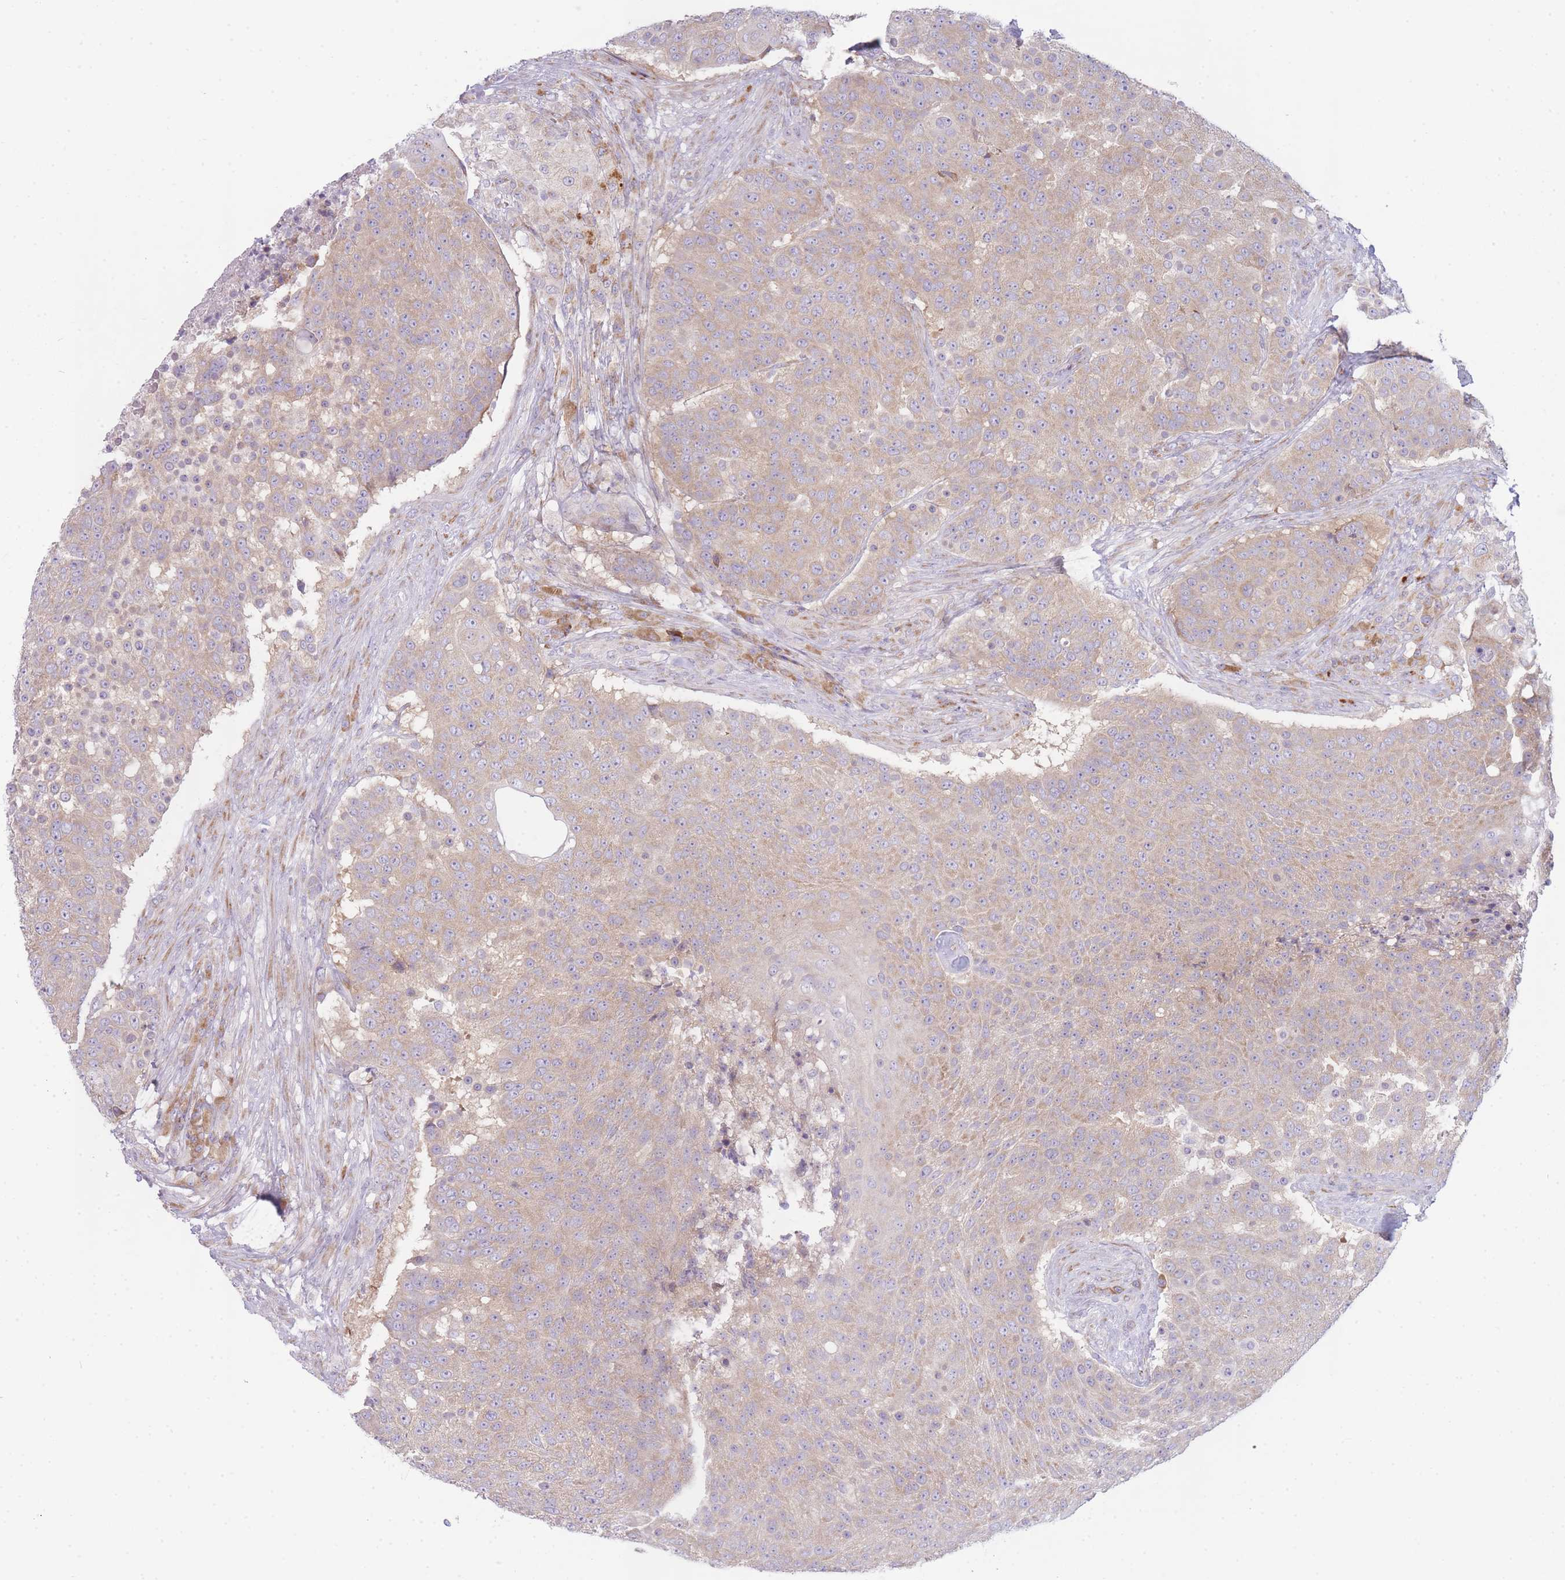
{"staining": {"intensity": "weak", "quantity": ">75%", "location": "cytoplasmic/membranous"}, "tissue": "urothelial cancer", "cell_type": "Tumor cells", "image_type": "cancer", "snomed": [{"axis": "morphology", "description": "Urothelial carcinoma, High grade"}, {"axis": "topography", "description": "Urinary bladder"}], "caption": "Immunohistochemical staining of human urothelial carcinoma (high-grade) reveals low levels of weak cytoplasmic/membranous staining in about >75% of tumor cells.", "gene": "OR5L2", "patient": {"sex": "female", "age": 63}}